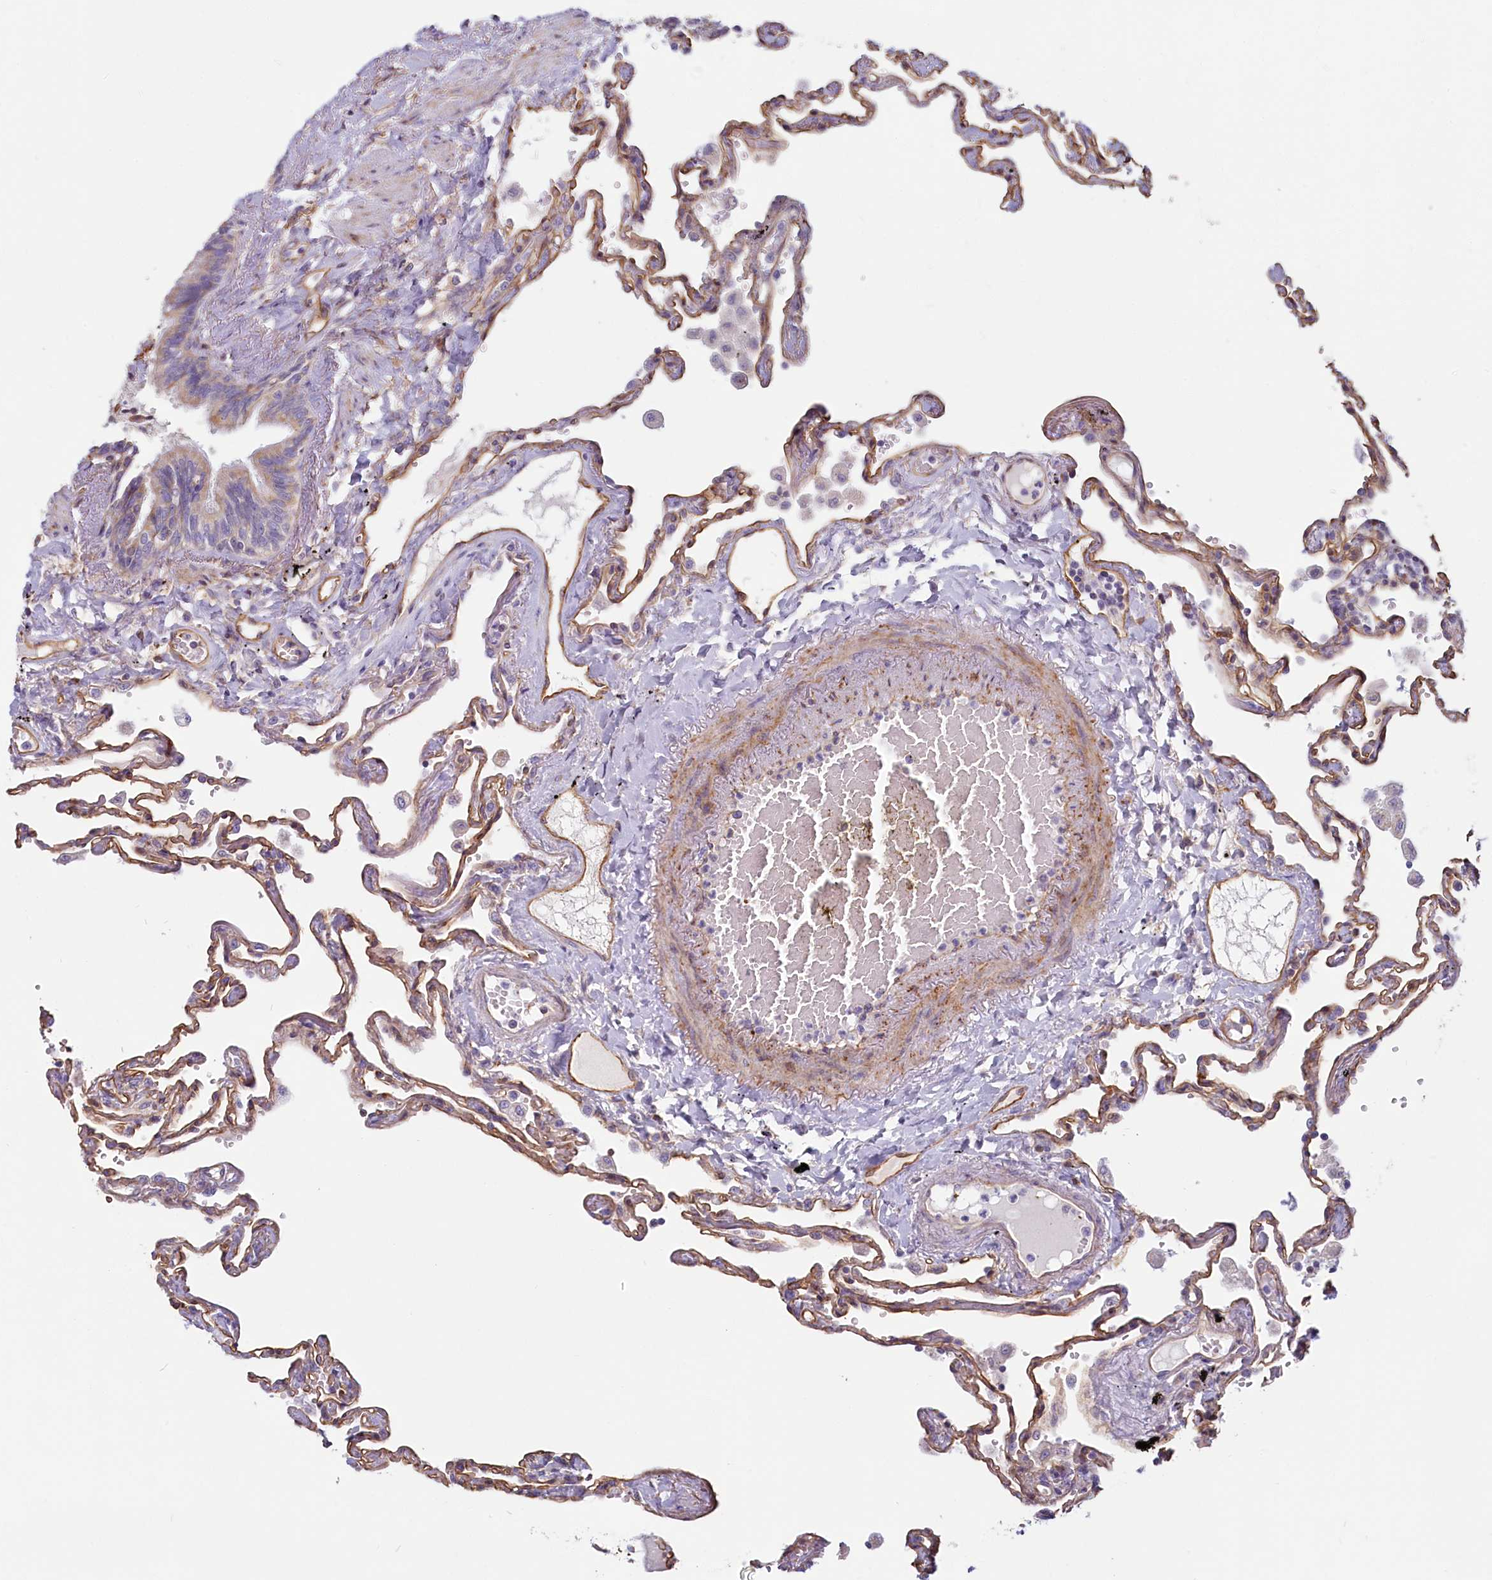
{"staining": {"intensity": "moderate", "quantity": ">75%", "location": "cytoplasmic/membranous"}, "tissue": "lung", "cell_type": "Alveolar cells", "image_type": "normal", "snomed": [{"axis": "morphology", "description": "Normal tissue, NOS"}, {"axis": "topography", "description": "Lung"}], "caption": "A medium amount of moderate cytoplasmic/membranous positivity is identified in about >75% of alveolar cells in normal lung.", "gene": "LMOD3", "patient": {"sex": "female", "age": 67}}